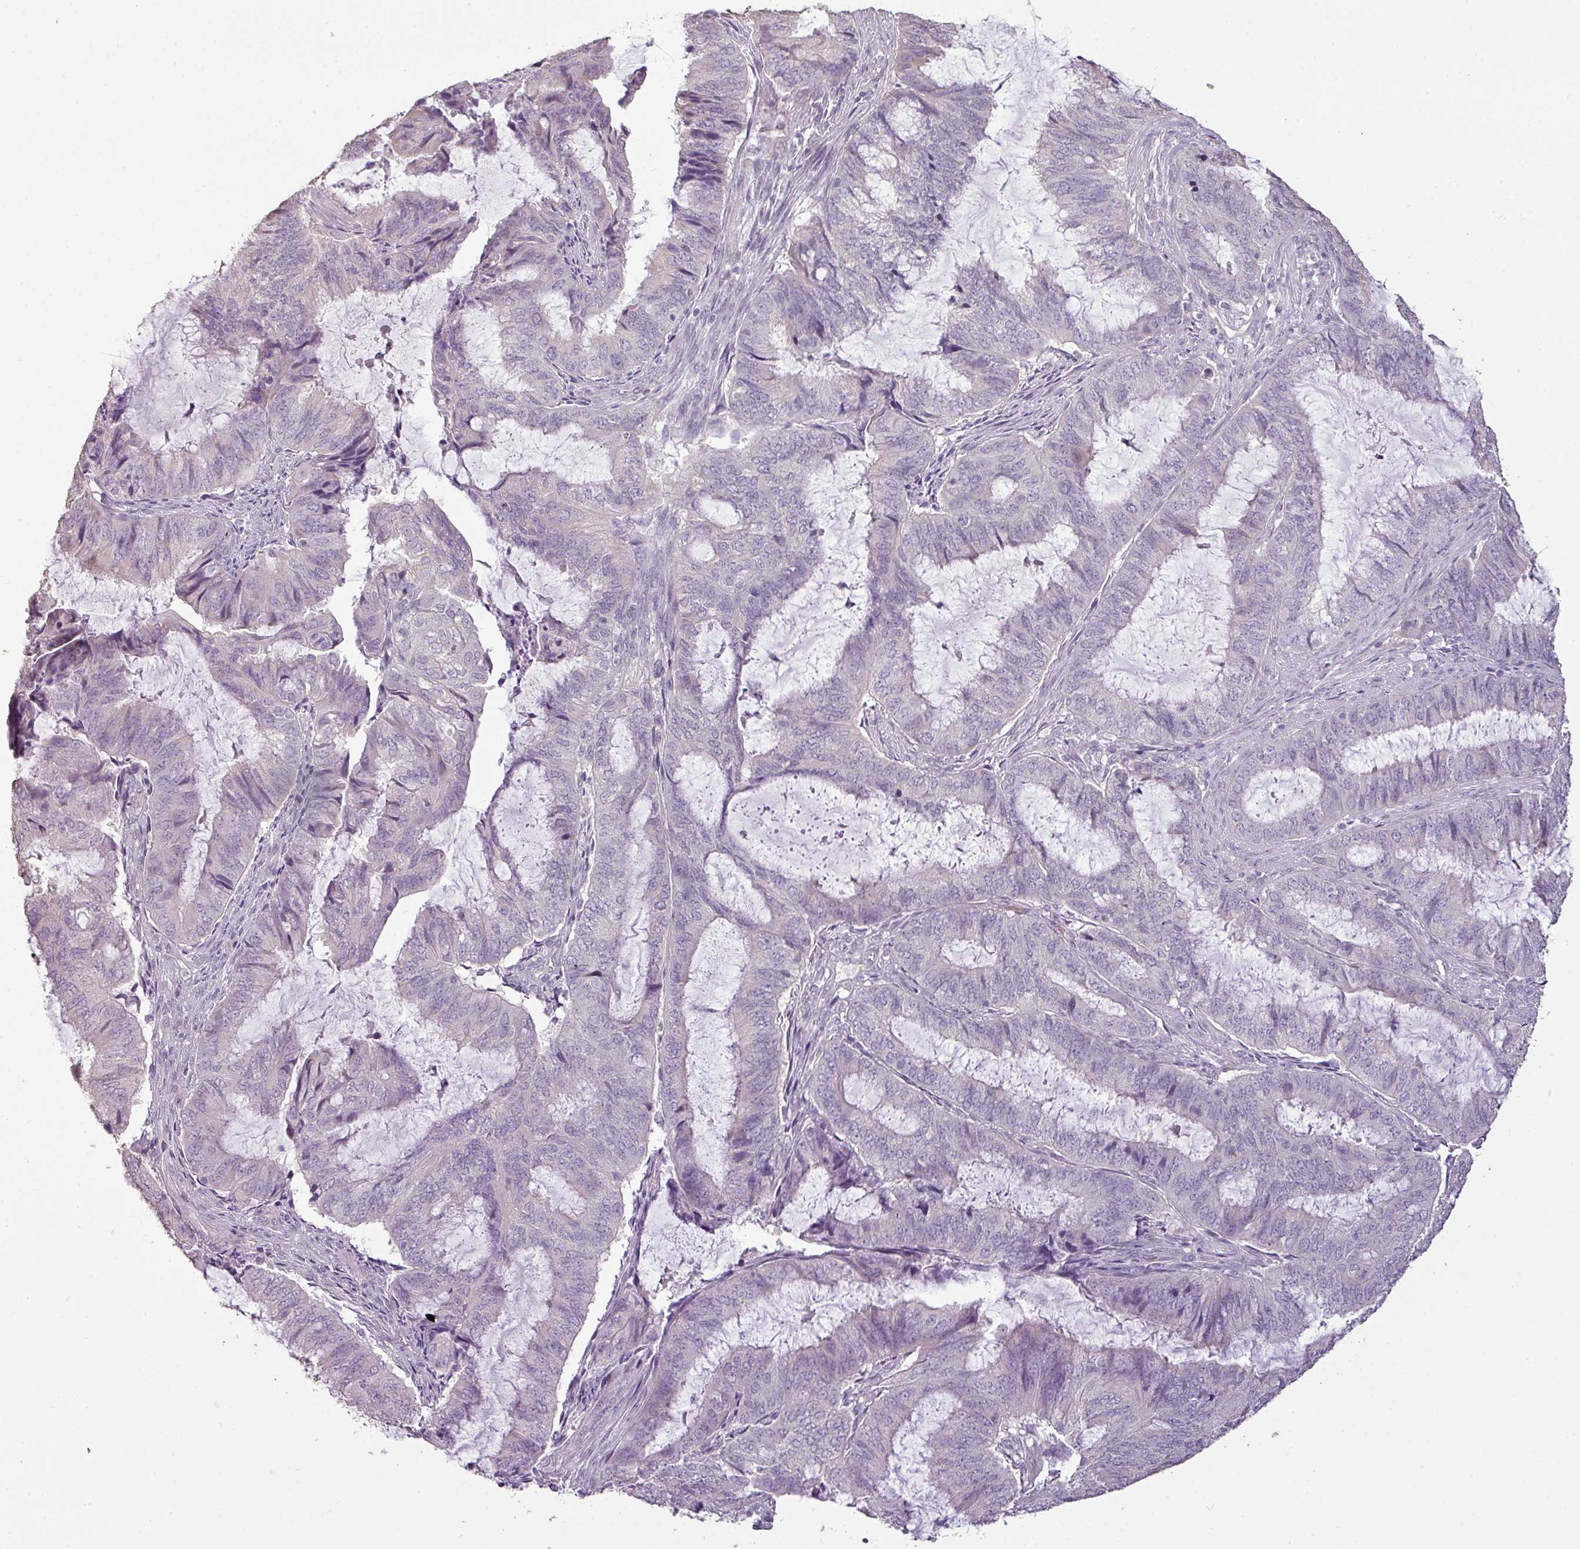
{"staining": {"intensity": "negative", "quantity": "none", "location": "none"}, "tissue": "endometrial cancer", "cell_type": "Tumor cells", "image_type": "cancer", "snomed": [{"axis": "morphology", "description": "Adenocarcinoma, NOS"}, {"axis": "topography", "description": "Endometrium"}], "caption": "Histopathology image shows no significant protein expression in tumor cells of endometrial cancer.", "gene": "LY9", "patient": {"sex": "female", "age": 51}}